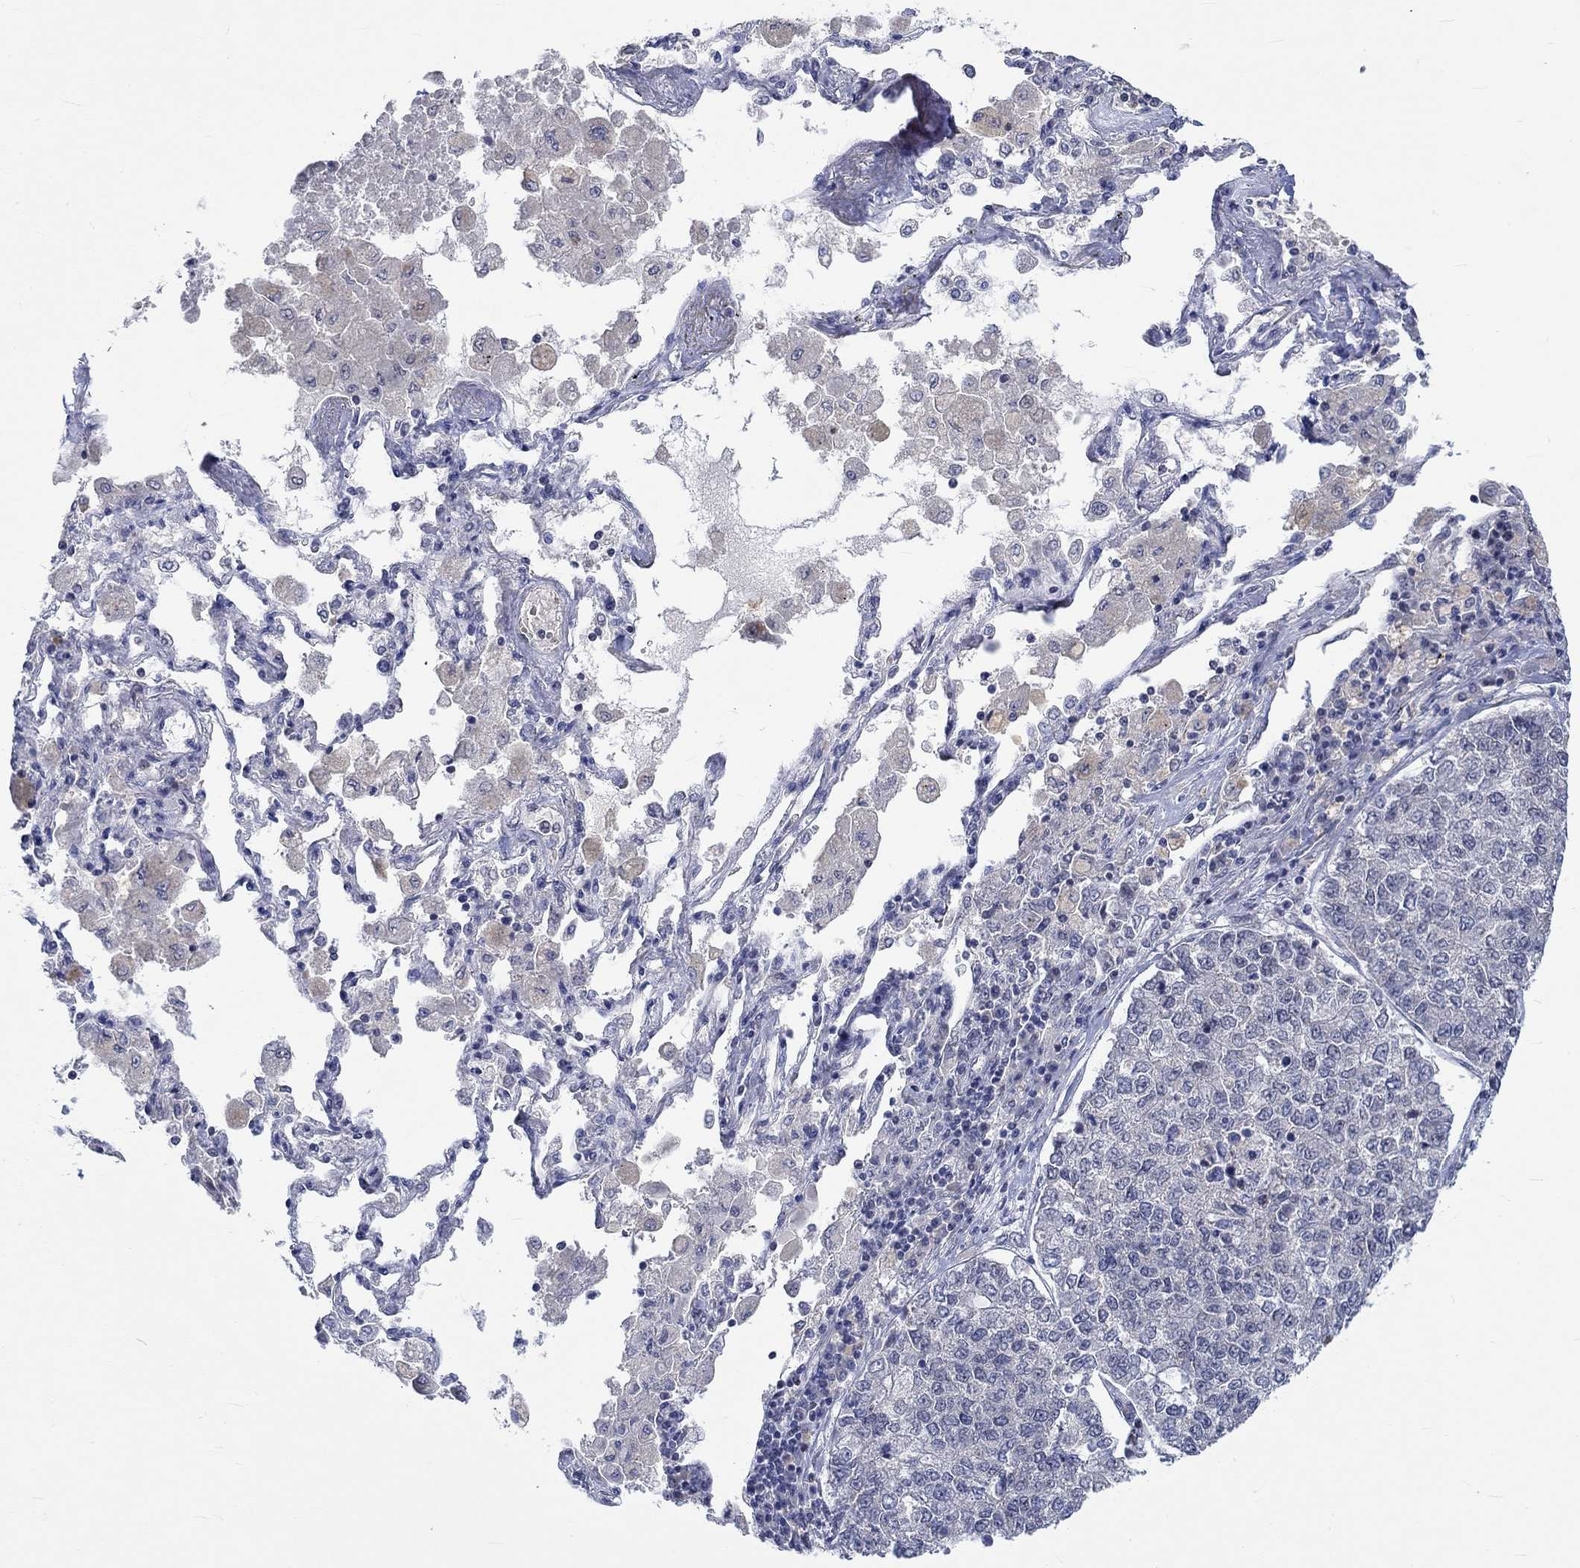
{"staining": {"intensity": "negative", "quantity": "none", "location": "none"}, "tissue": "lung cancer", "cell_type": "Tumor cells", "image_type": "cancer", "snomed": [{"axis": "morphology", "description": "Adenocarcinoma, NOS"}, {"axis": "topography", "description": "Lung"}], "caption": "IHC image of neoplastic tissue: lung cancer (adenocarcinoma) stained with DAB (3,3'-diaminobenzidine) demonstrates no significant protein expression in tumor cells.", "gene": "WASF1", "patient": {"sex": "male", "age": 49}}